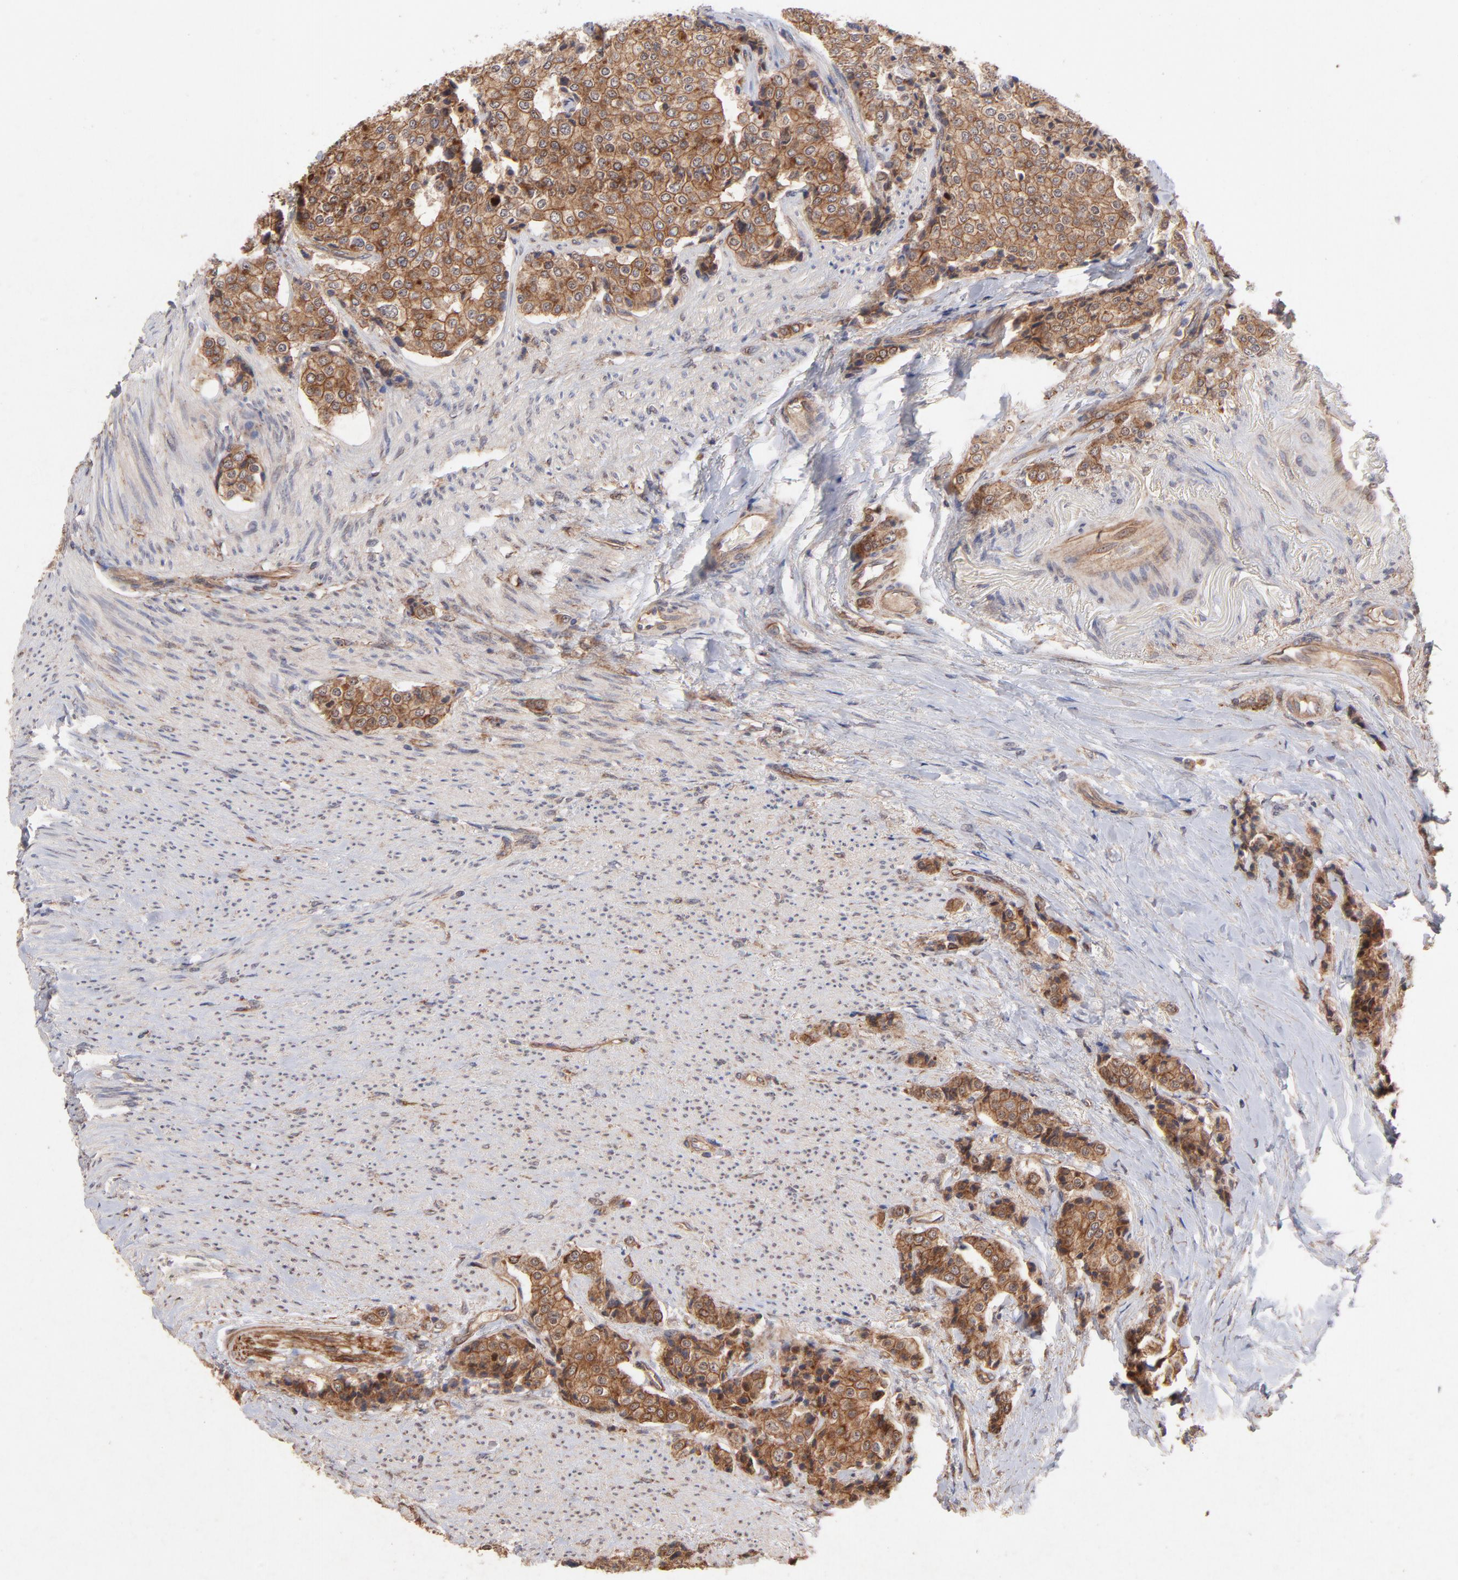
{"staining": {"intensity": "strong", "quantity": ">75%", "location": "cytoplasmic/membranous"}, "tissue": "carcinoid", "cell_type": "Tumor cells", "image_type": "cancer", "snomed": [{"axis": "morphology", "description": "Carcinoid, malignant, NOS"}, {"axis": "topography", "description": "Colon"}], "caption": "Immunohistochemistry micrograph of carcinoid stained for a protein (brown), which exhibits high levels of strong cytoplasmic/membranous positivity in about >75% of tumor cells.", "gene": "STAP2", "patient": {"sex": "female", "age": 61}}